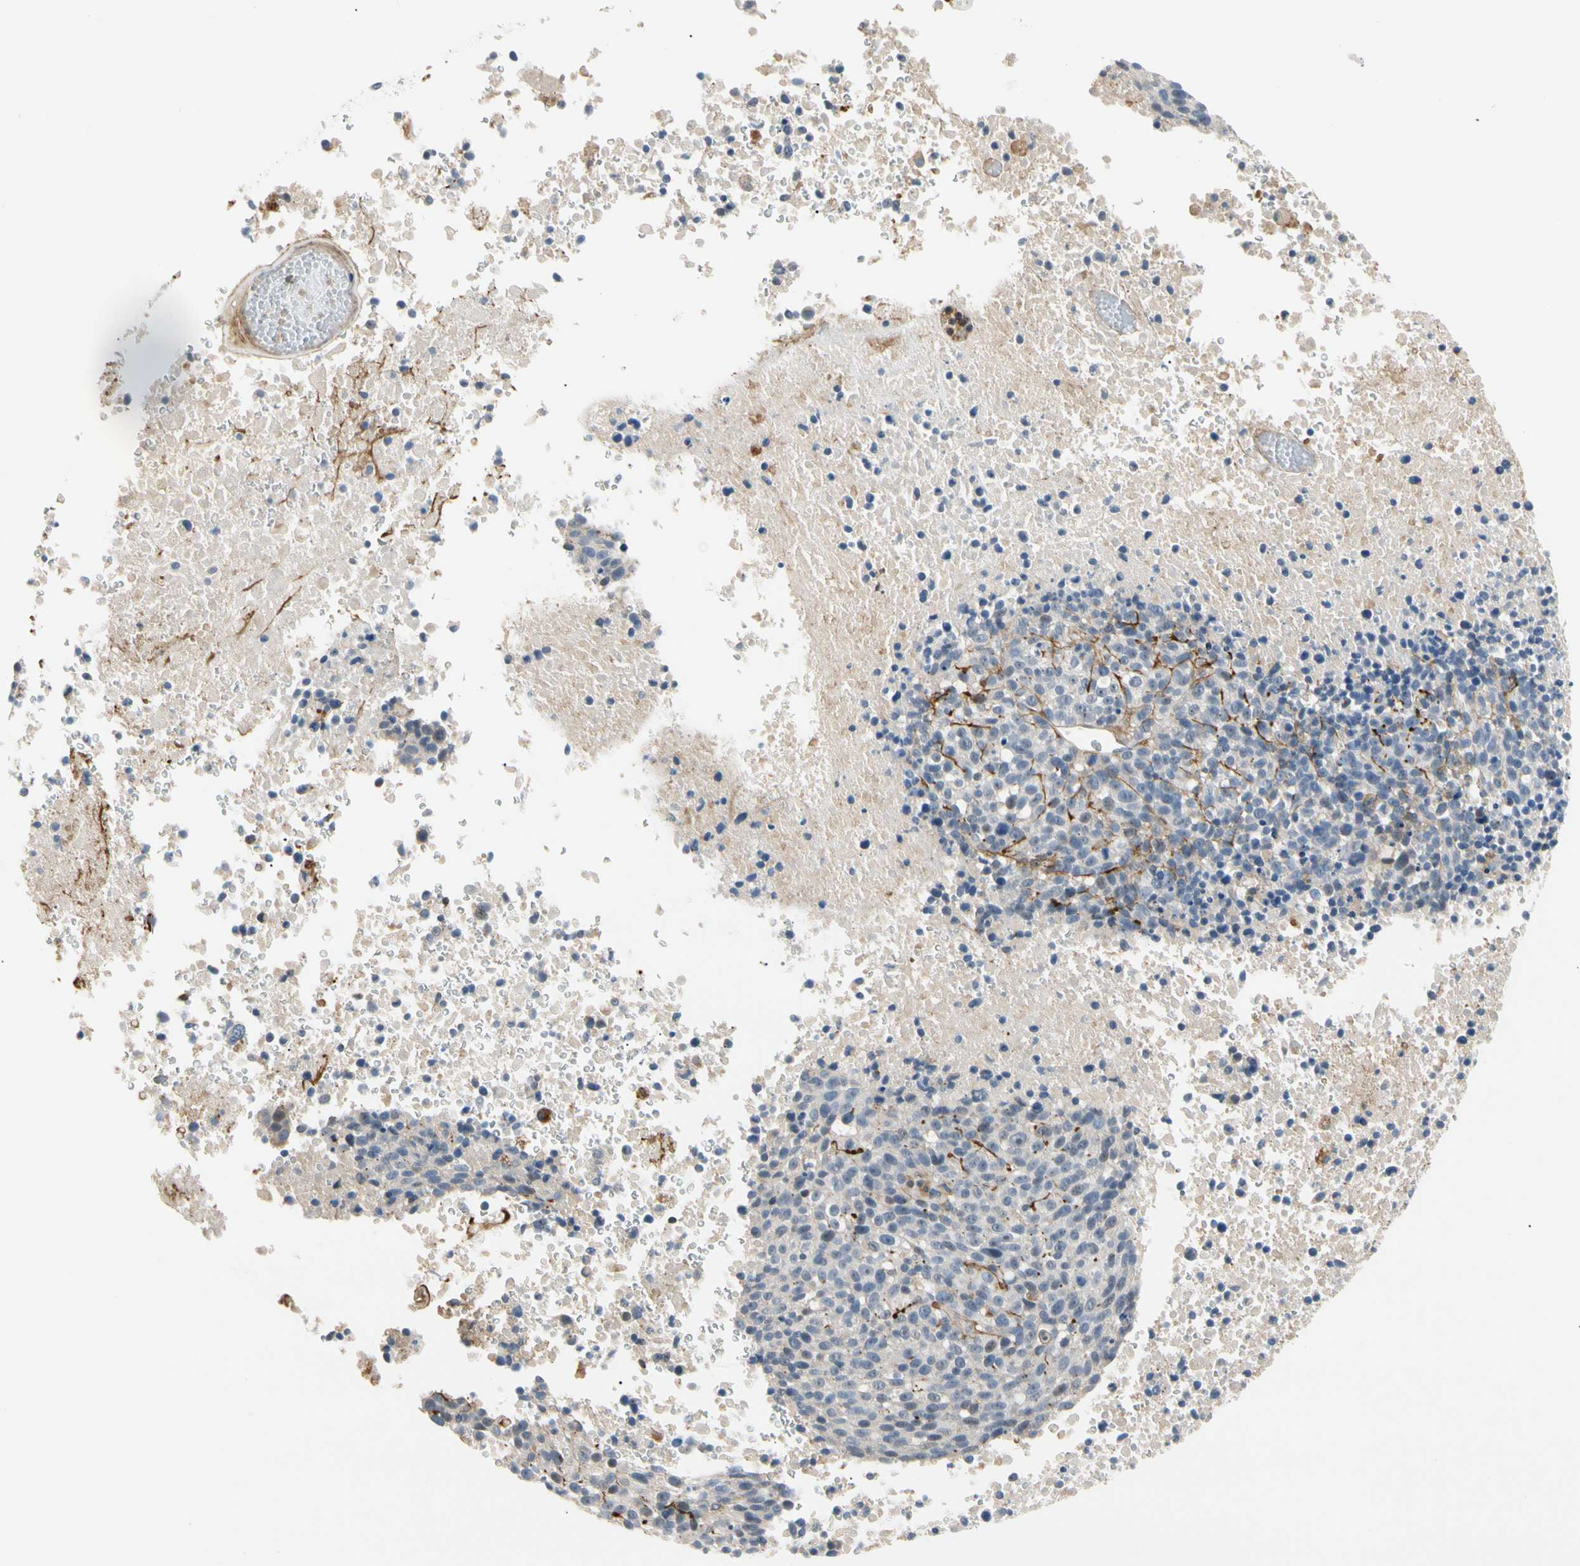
{"staining": {"intensity": "moderate", "quantity": "<25%", "location": "cytoplasmic/membranous"}, "tissue": "melanoma", "cell_type": "Tumor cells", "image_type": "cancer", "snomed": [{"axis": "morphology", "description": "Malignant melanoma, Metastatic site"}, {"axis": "topography", "description": "Cerebral cortex"}], "caption": "Immunohistochemistry (IHC) histopathology image of malignant melanoma (metastatic site) stained for a protein (brown), which exhibits low levels of moderate cytoplasmic/membranous expression in approximately <25% of tumor cells.", "gene": "TNFRSF18", "patient": {"sex": "female", "age": 52}}